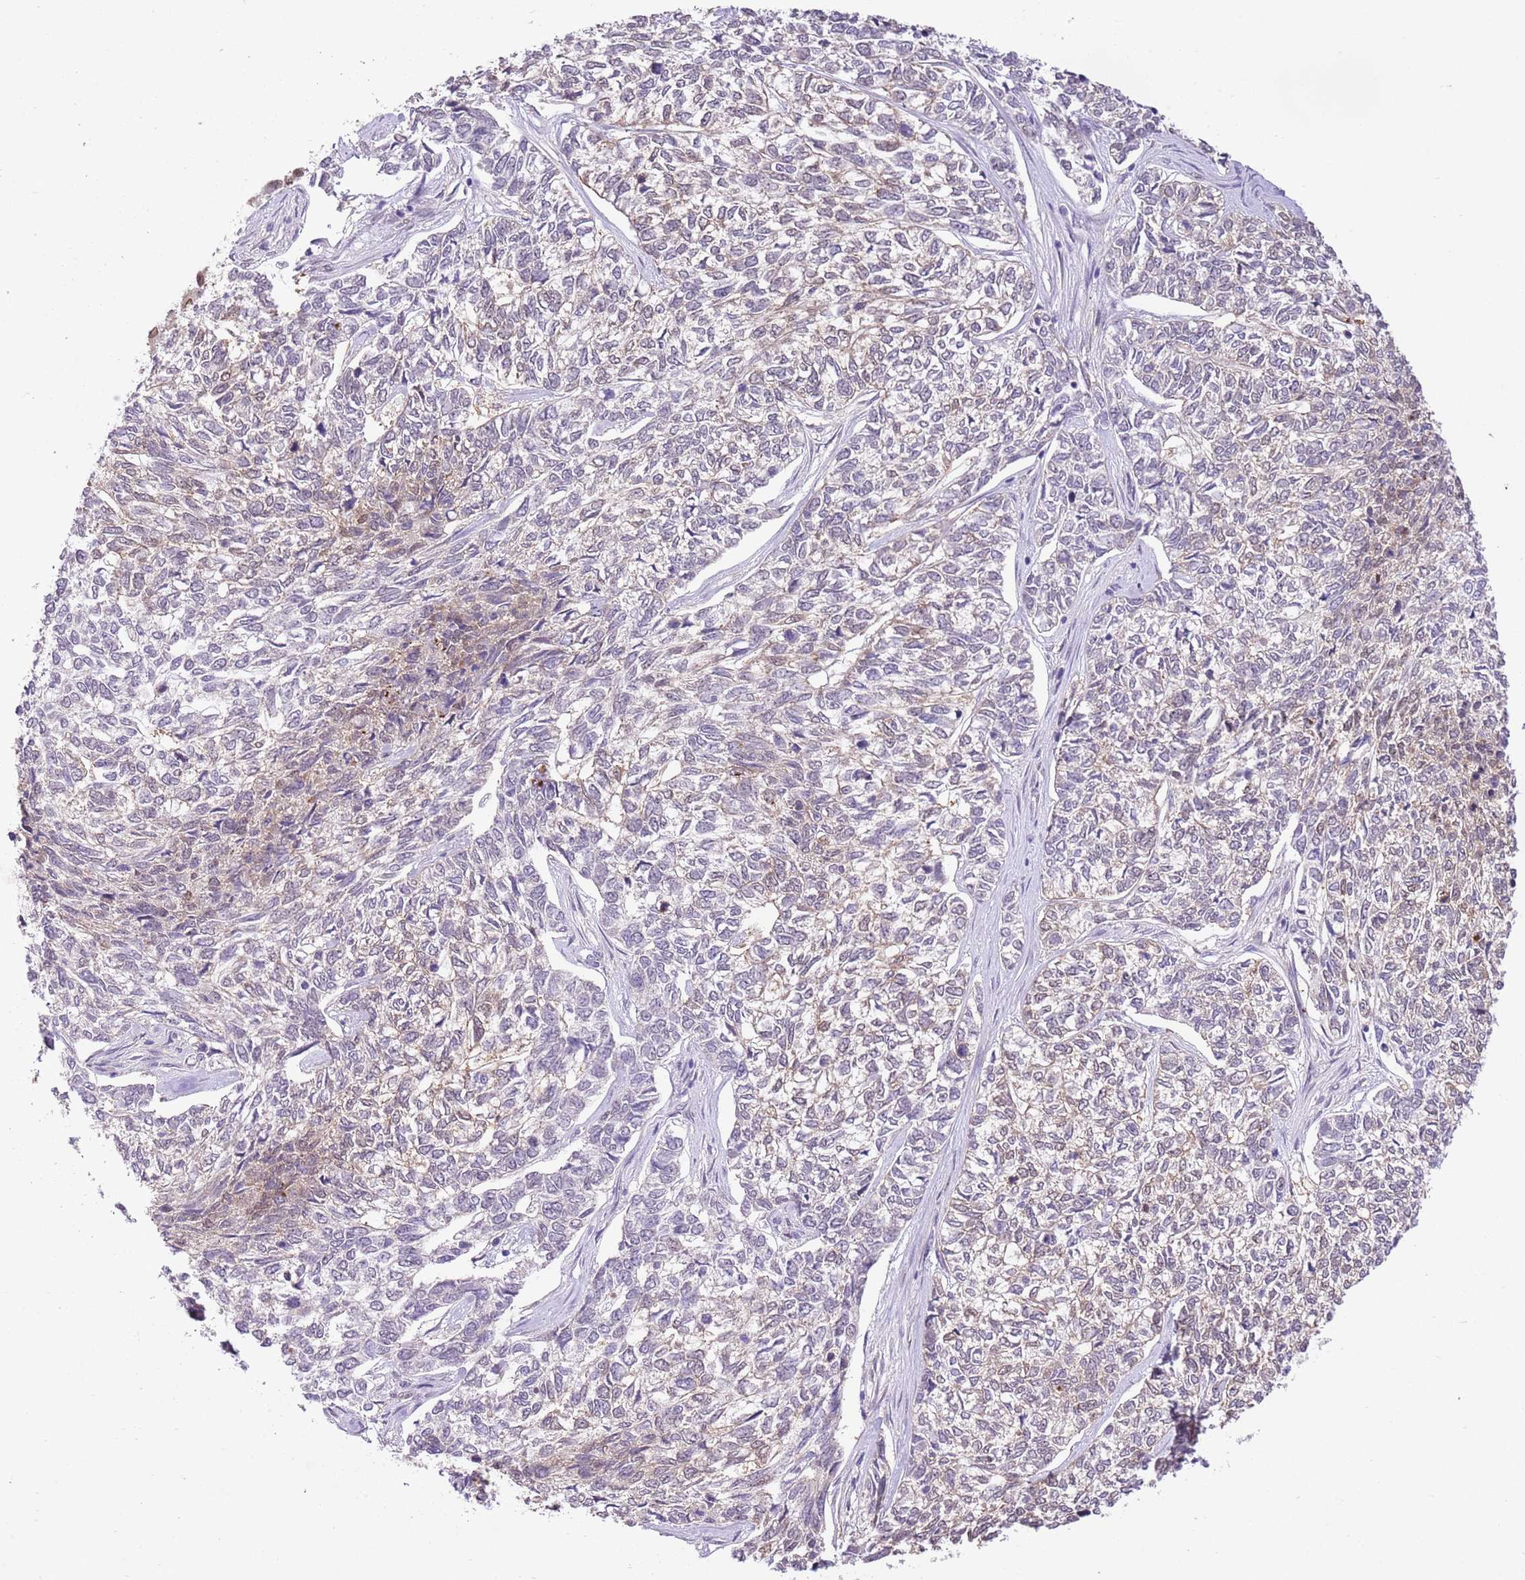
{"staining": {"intensity": "weak", "quantity": "25%-75%", "location": "cytoplasmic/membranous"}, "tissue": "skin cancer", "cell_type": "Tumor cells", "image_type": "cancer", "snomed": [{"axis": "morphology", "description": "Basal cell carcinoma"}, {"axis": "topography", "description": "Skin"}], "caption": "Immunohistochemistry image of neoplastic tissue: human skin cancer stained using IHC displays low levels of weak protein expression localized specifically in the cytoplasmic/membranous of tumor cells, appearing as a cytoplasmic/membranous brown color.", "gene": "NACC2", "patient": {"sex": "female", "age": 65}}